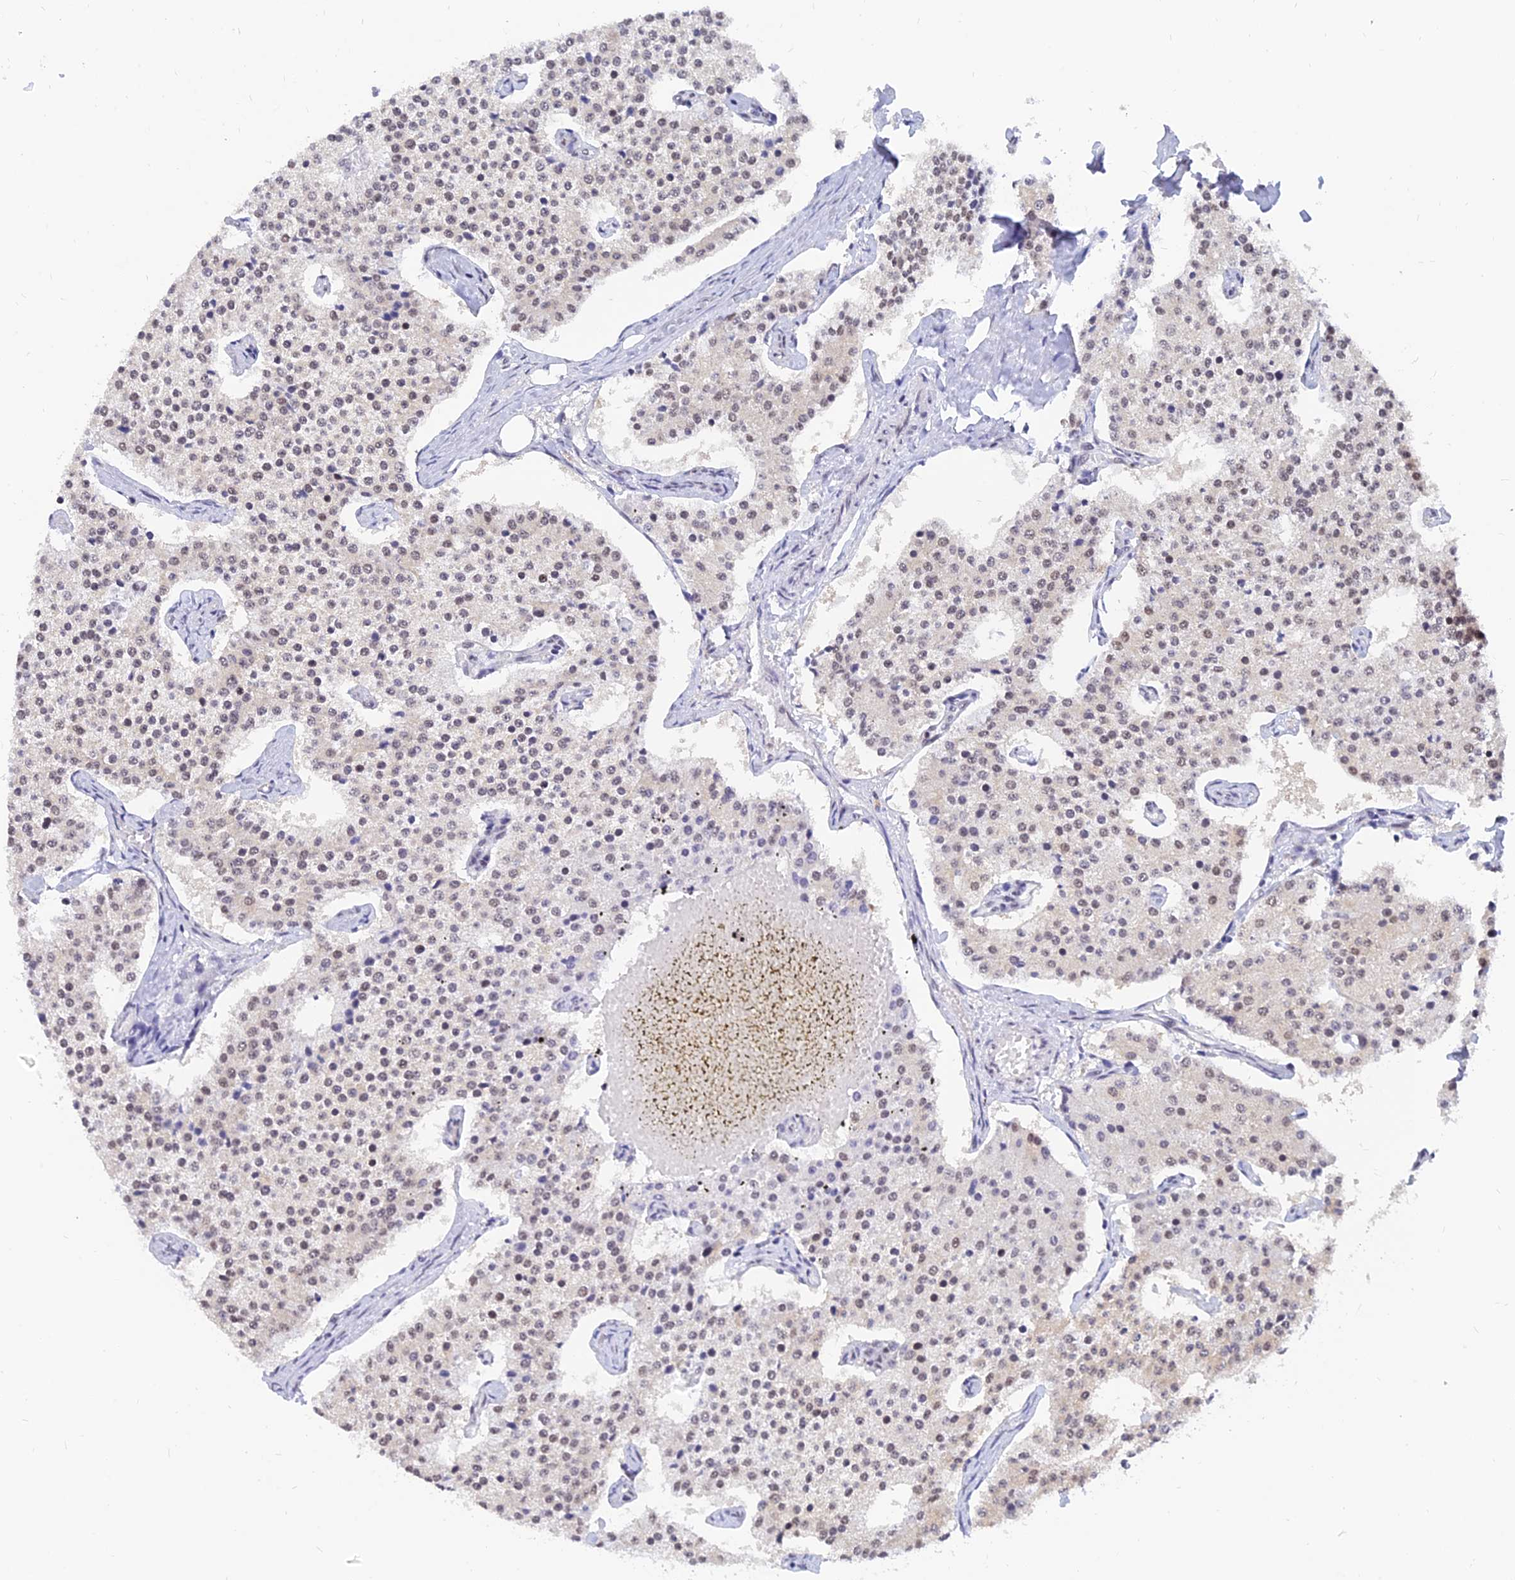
{"staining": {"intensity": "weak", "quantity": "25%-75%", "location": "nuclear"}, "tissue": "carcinoid", "cell_type": "Tumor cells", "image_type": "cancer", "snomed": [{"axis": "morphology", "description": "Carcinoid, malignant, NOS"}, {"axis": "topography", "description": "Colon"}], "caption": "An image of human carcinoid (malignant) stained for a protein exhibits weak nuclear brown staining in tumor cells. The staining was performed using DAB (3,3'-diaminobenzidine) to visualize the protein expression in brown, while the nuclei were stained in blue with hematoxylin (Magnification: 20x).", "gene": "DPY30", "patient": {"sex": "female", "age": 52}}